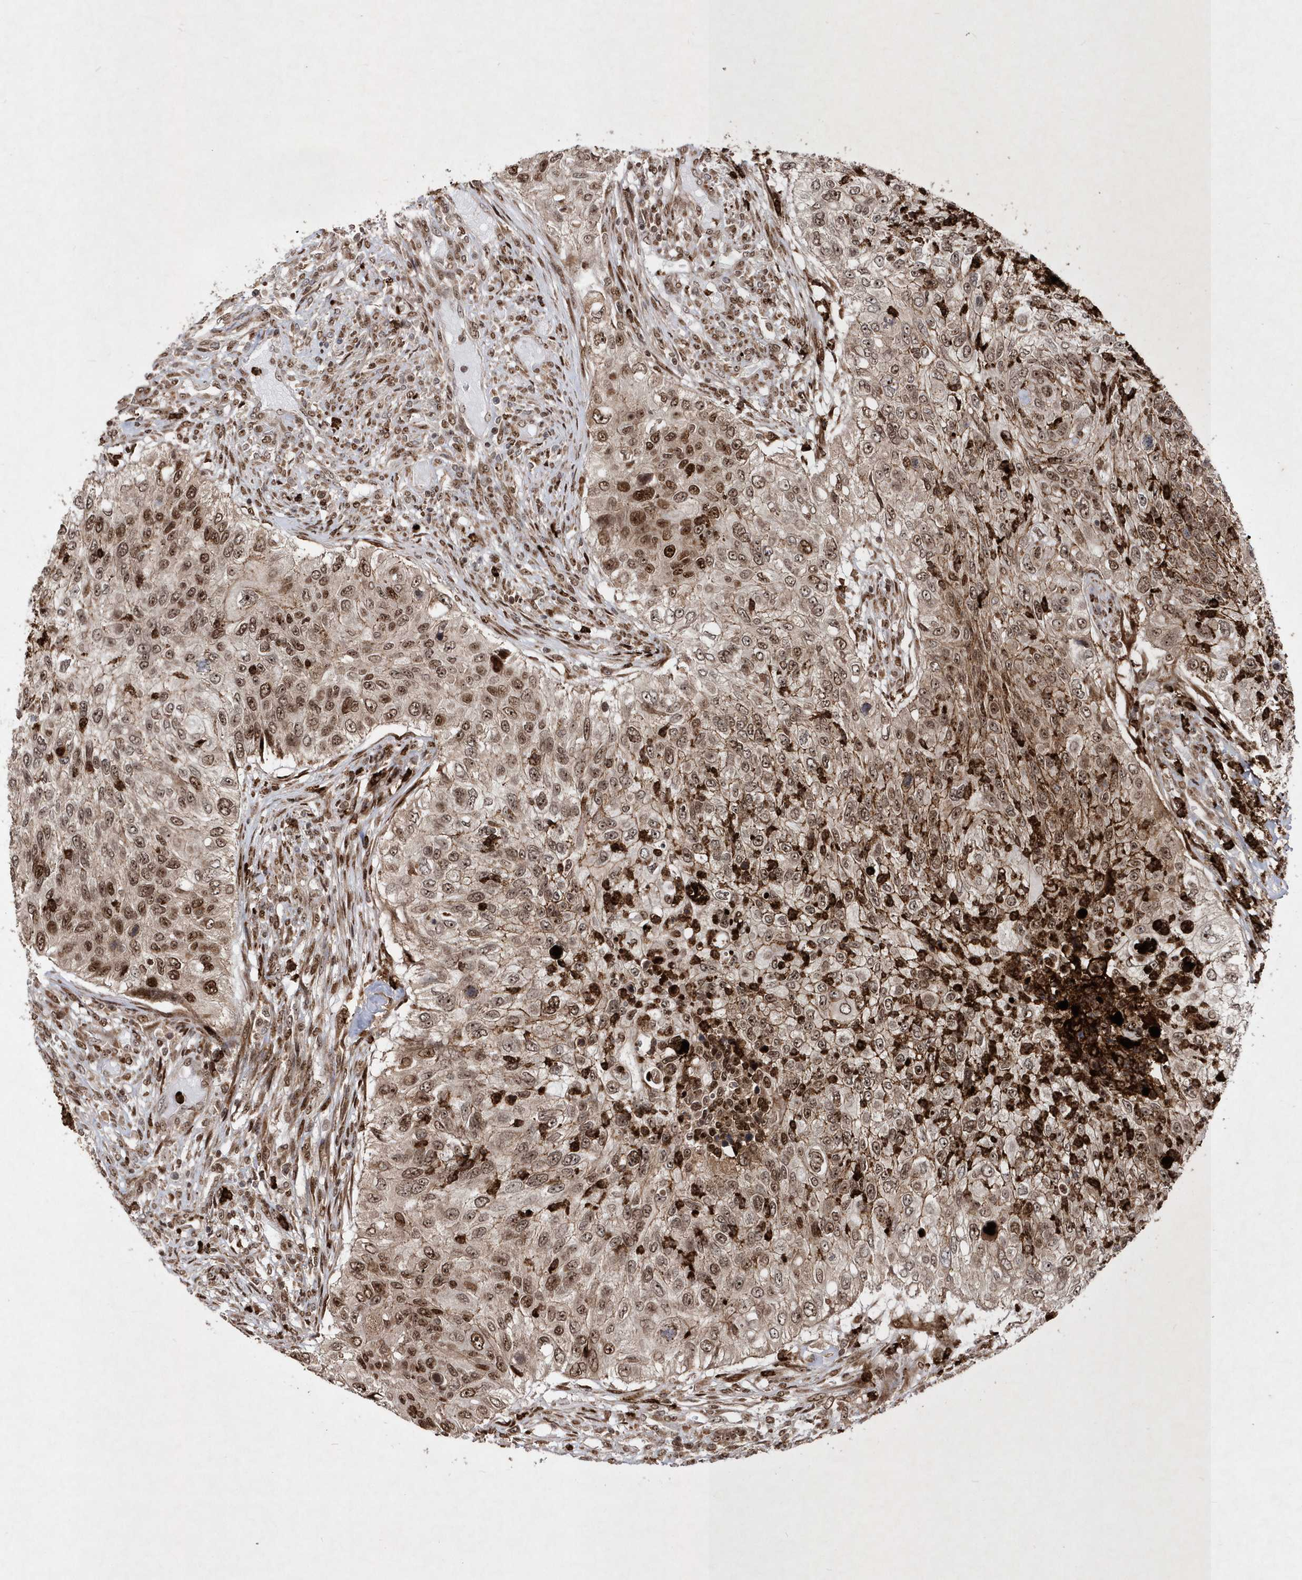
{"staining": {"intensity": "strong", "quantity": "25%-75%", "location": "nuclear"}, "tissue": "urothelial cancer", "cell_type": "Tumor cells", "image_type": "cancer", "snomed": [{"axis": "morphology", "description": "Urothelial carcinoma, High grade"}, {"axis": "topography", "description": "Urinary bladder"}], "caption": "About 25%-75% of tumor cells in human urothelial carcinoma (high-grade) demonstrate strong nuclear protein staining as visualized by brown immunohistochemical staining.", "gene": "SOWAHB", "patient": {"sex": "female", "age": 60}}